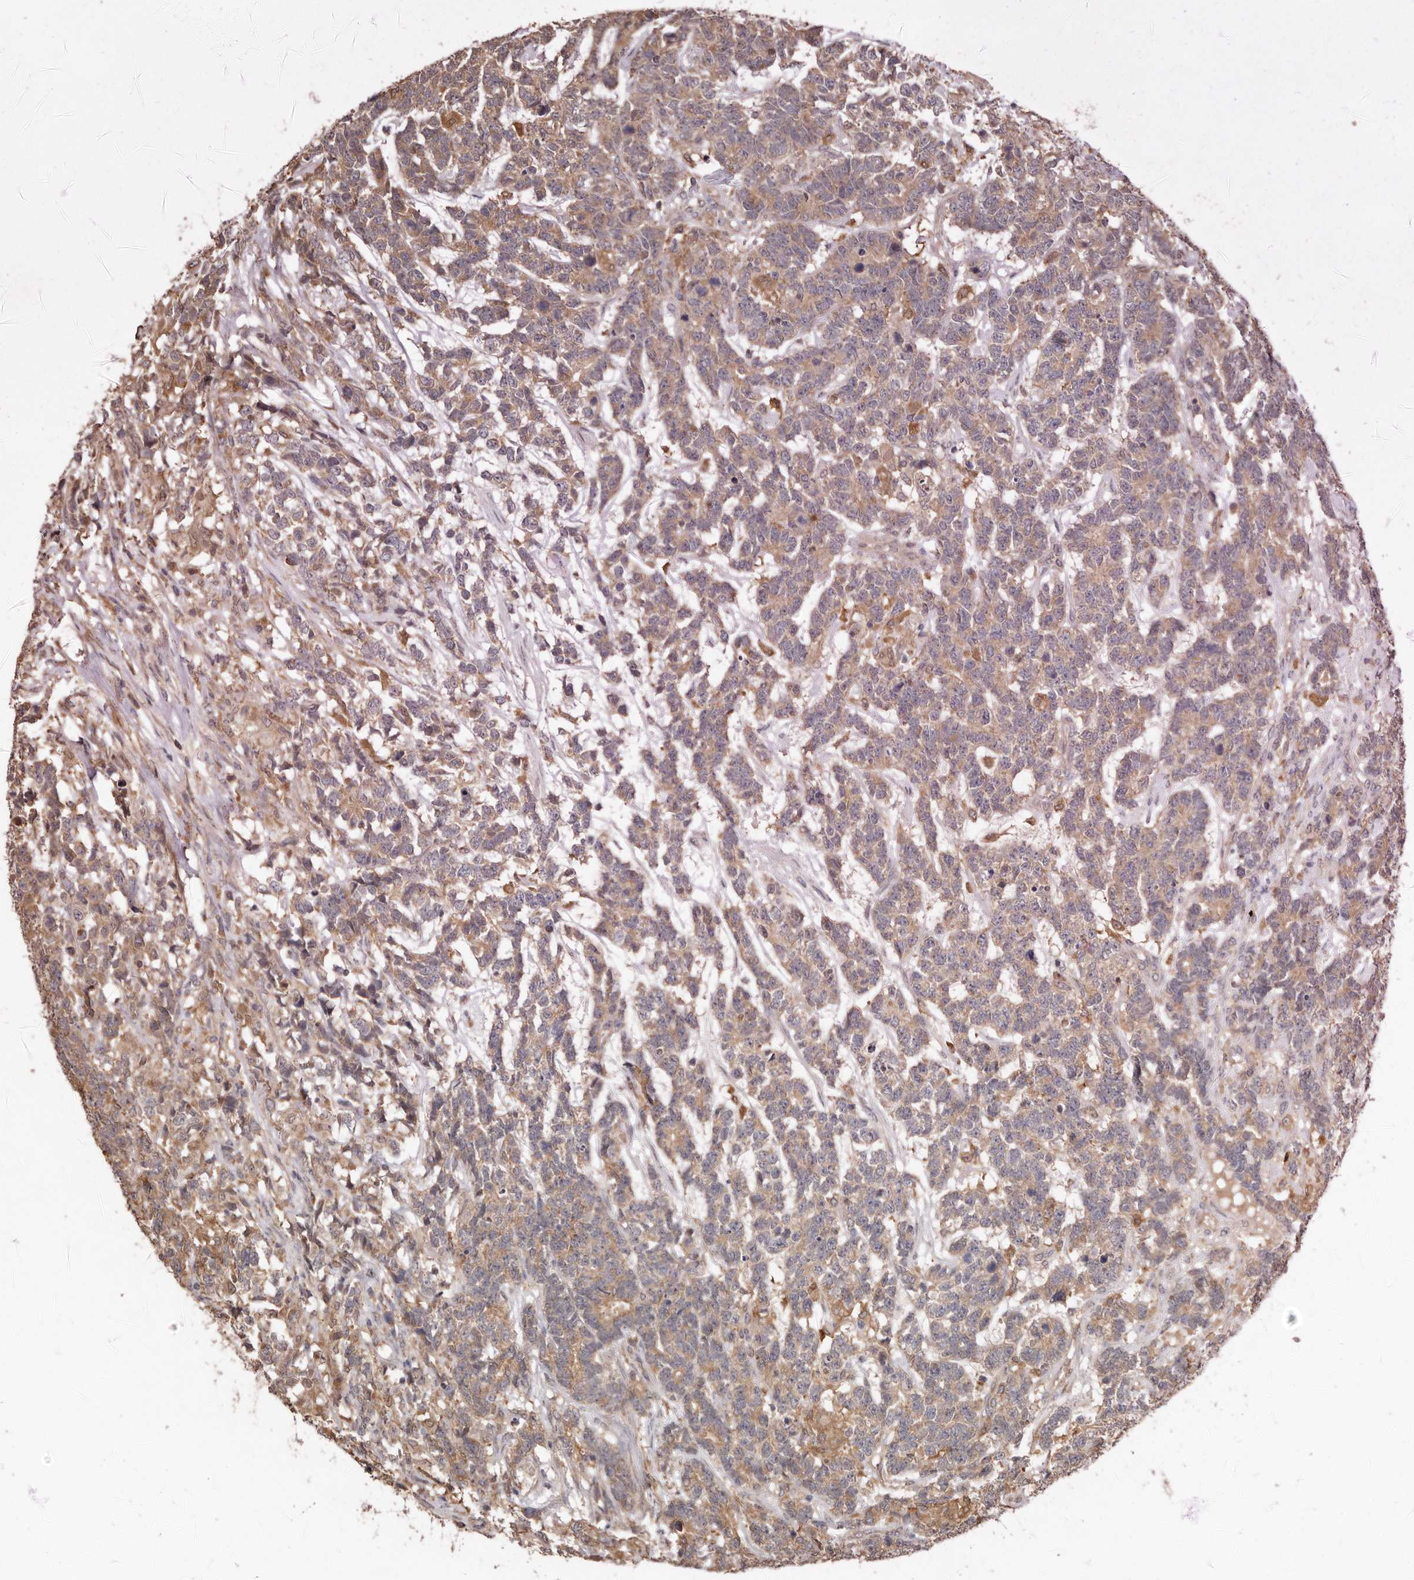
{"staining": {"intensity": "moderate", "quantity": ">75%", "location": "cytoplasmic/membranous"}, "tissue": "testis cancer", "cell_type": "Tumor cells", "image_type": "cancer", "snomed": [{"axis": "morphology", "description": "Carcinoma, Embryonal, NOS"}, {"axis": "topography", "description": "Testis"}], "caption": "Testis cancer (embryonal carcinoma) tissue displays moderate cytoplasmic/membranous expression in about >75% of tumor cells", "gene": "RSPO2", "patient": {"sex": "male", "age": 26}}